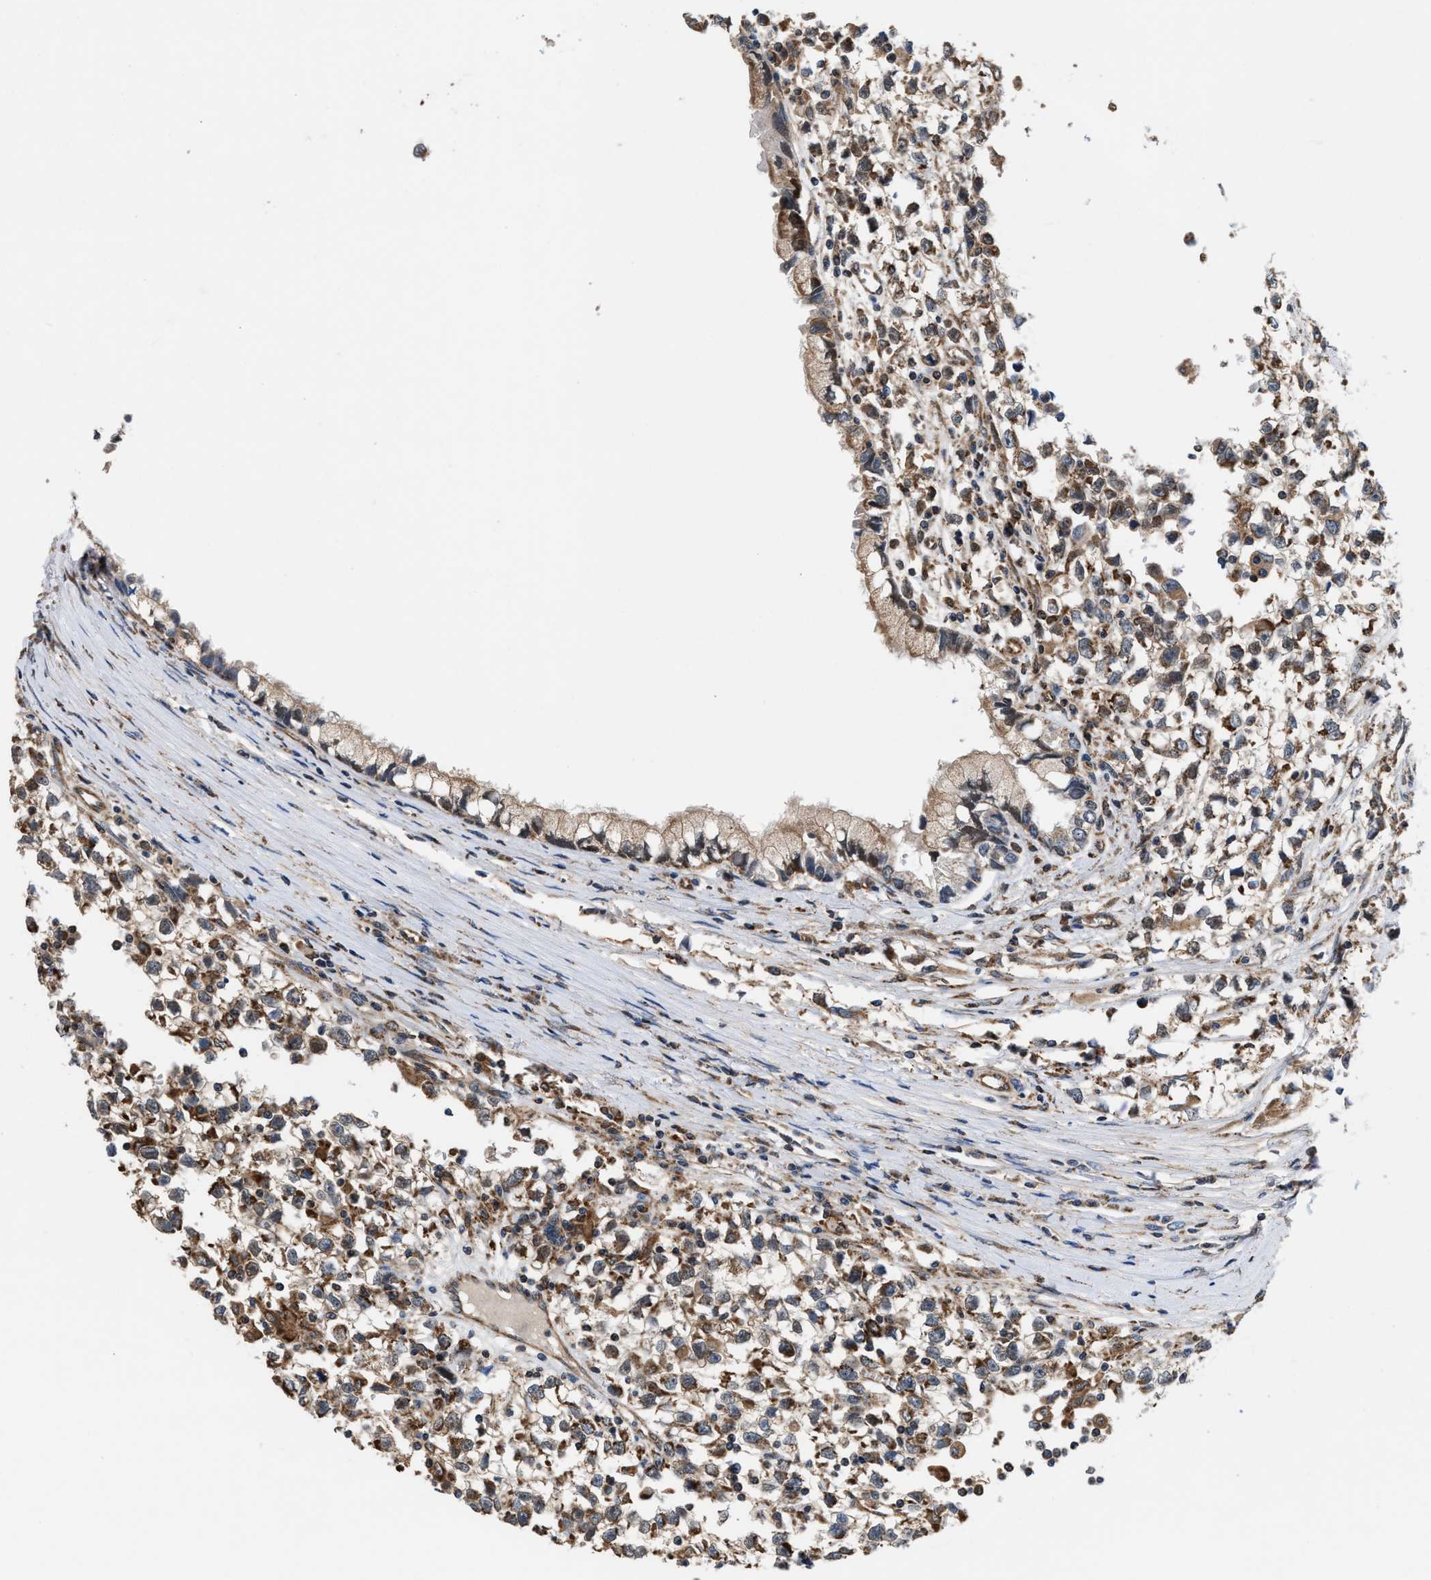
{"staining": {"intensity": "moderate", "quantity": ">75%", "location": "cytoplasmic/membranous"}, "tissue": "testis cancer", "cell_type": "Tumor cells", "image_type": "cancer", "snomed": [{"axis": "morphology", "description": "Seminoma, NOS"}, {"axis": "morphology", "description": "Carcinoma, Embryonal, NOS"}, {"axis": "topography", "description": "Testis"}], "caption": "This is an image of immunohistochemistry staining of testis cancer, which shows moderate staining in the cytoplasmic/membranous of tumor cells.", "gene": "ACLY", "patient": {"sex": "male", "age": 51}}